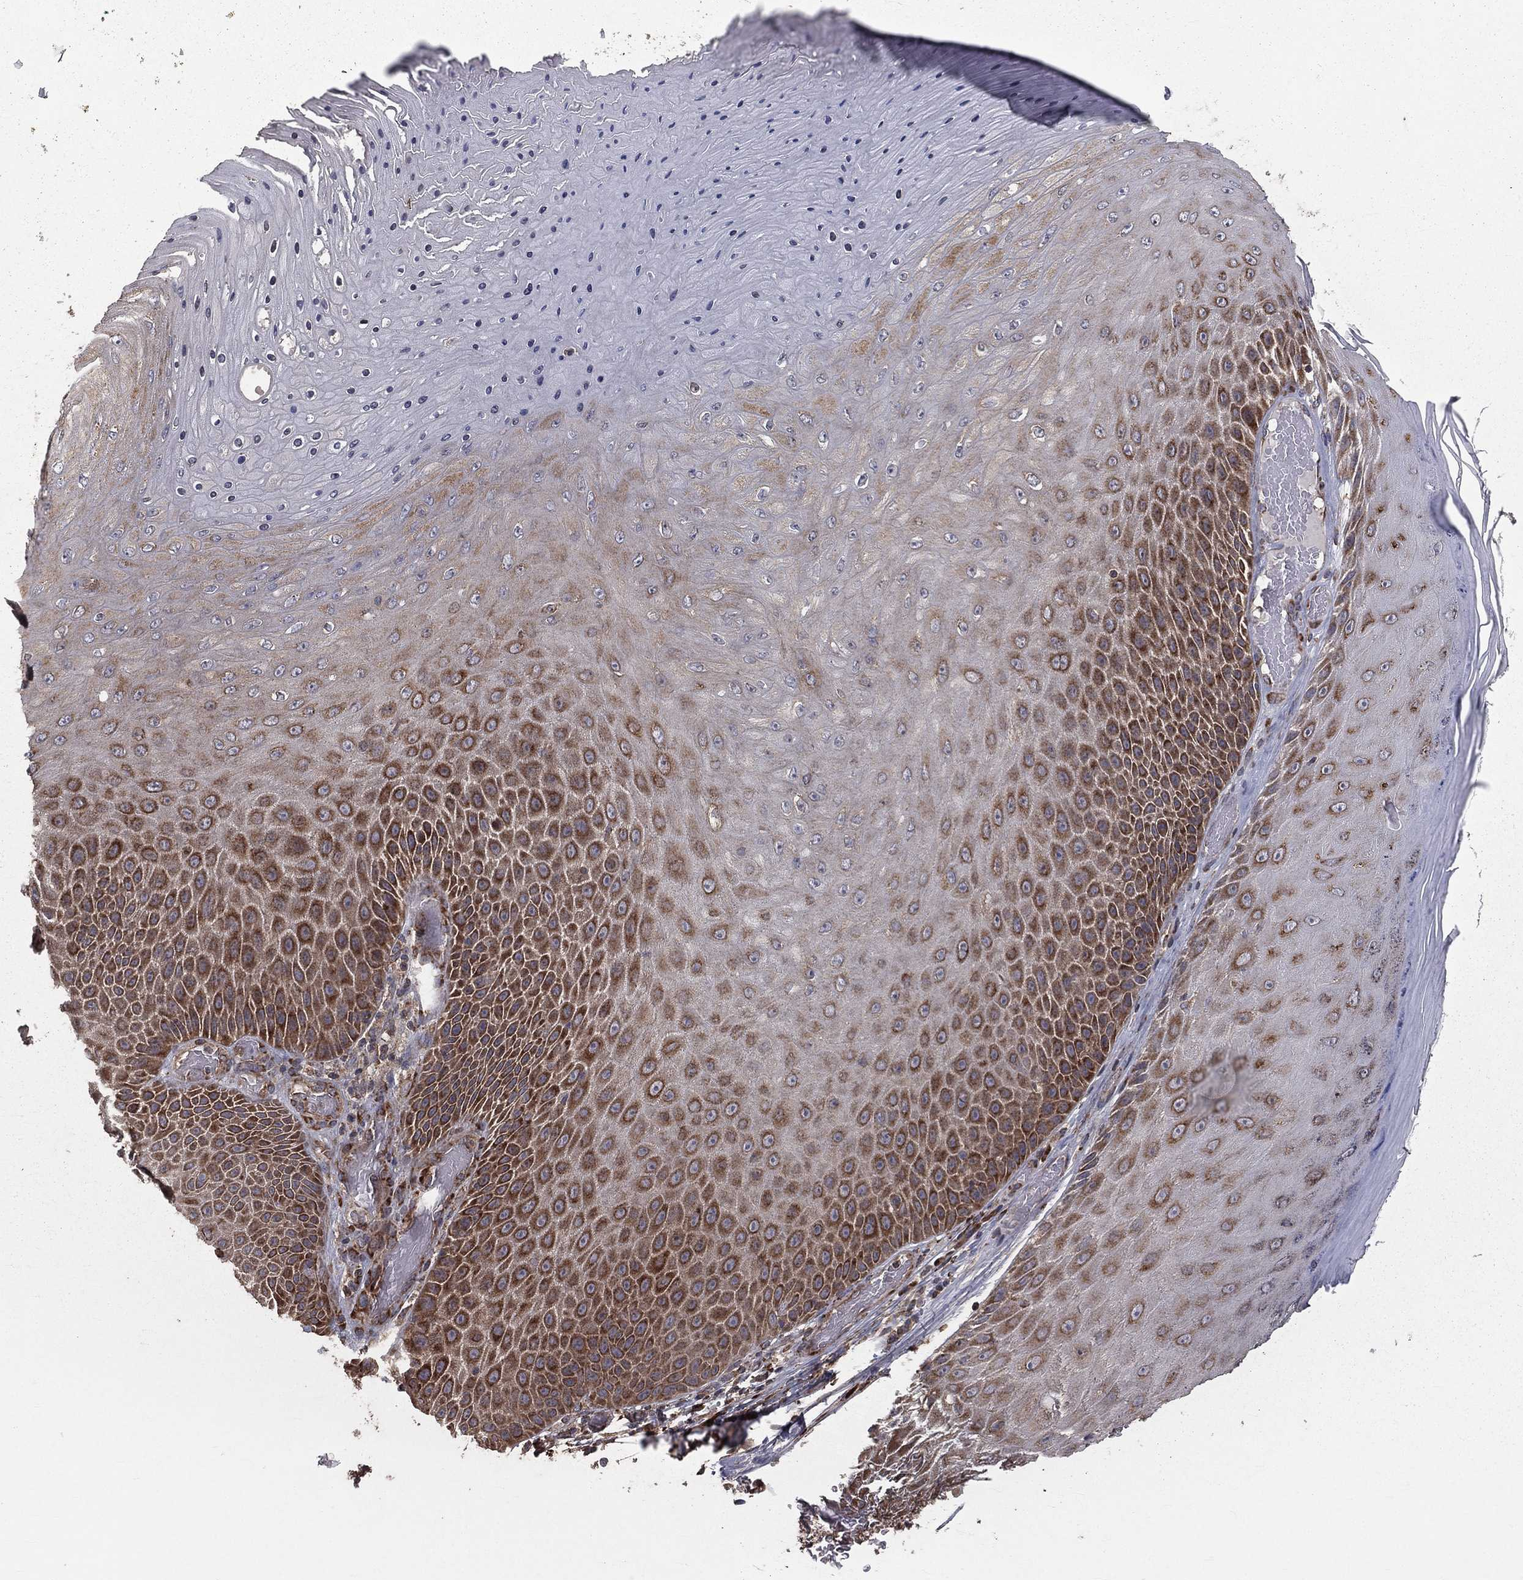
{"staining": {"intensity": "strong", "quantity": "<25%", "location": "cytoplasmic/membranous"}, "tissue": "skin cancer", "cell_type": "Tumor cells", "image_type": "cancer", "snomed": [{"axis": "morphology", "description": "Squamous cell carcinoma, NOS"}, {"axis": "topography", "description": "Skin"}], "caption": "This photomicrograph displays immunohistochemistry (IHC) staining of skin cancer, with medium strong cytoplasmic/membranous expression in about <25% of tumor cells.", "gene": "OLFML1", "patient": {"sex": "male", "age": 62}}